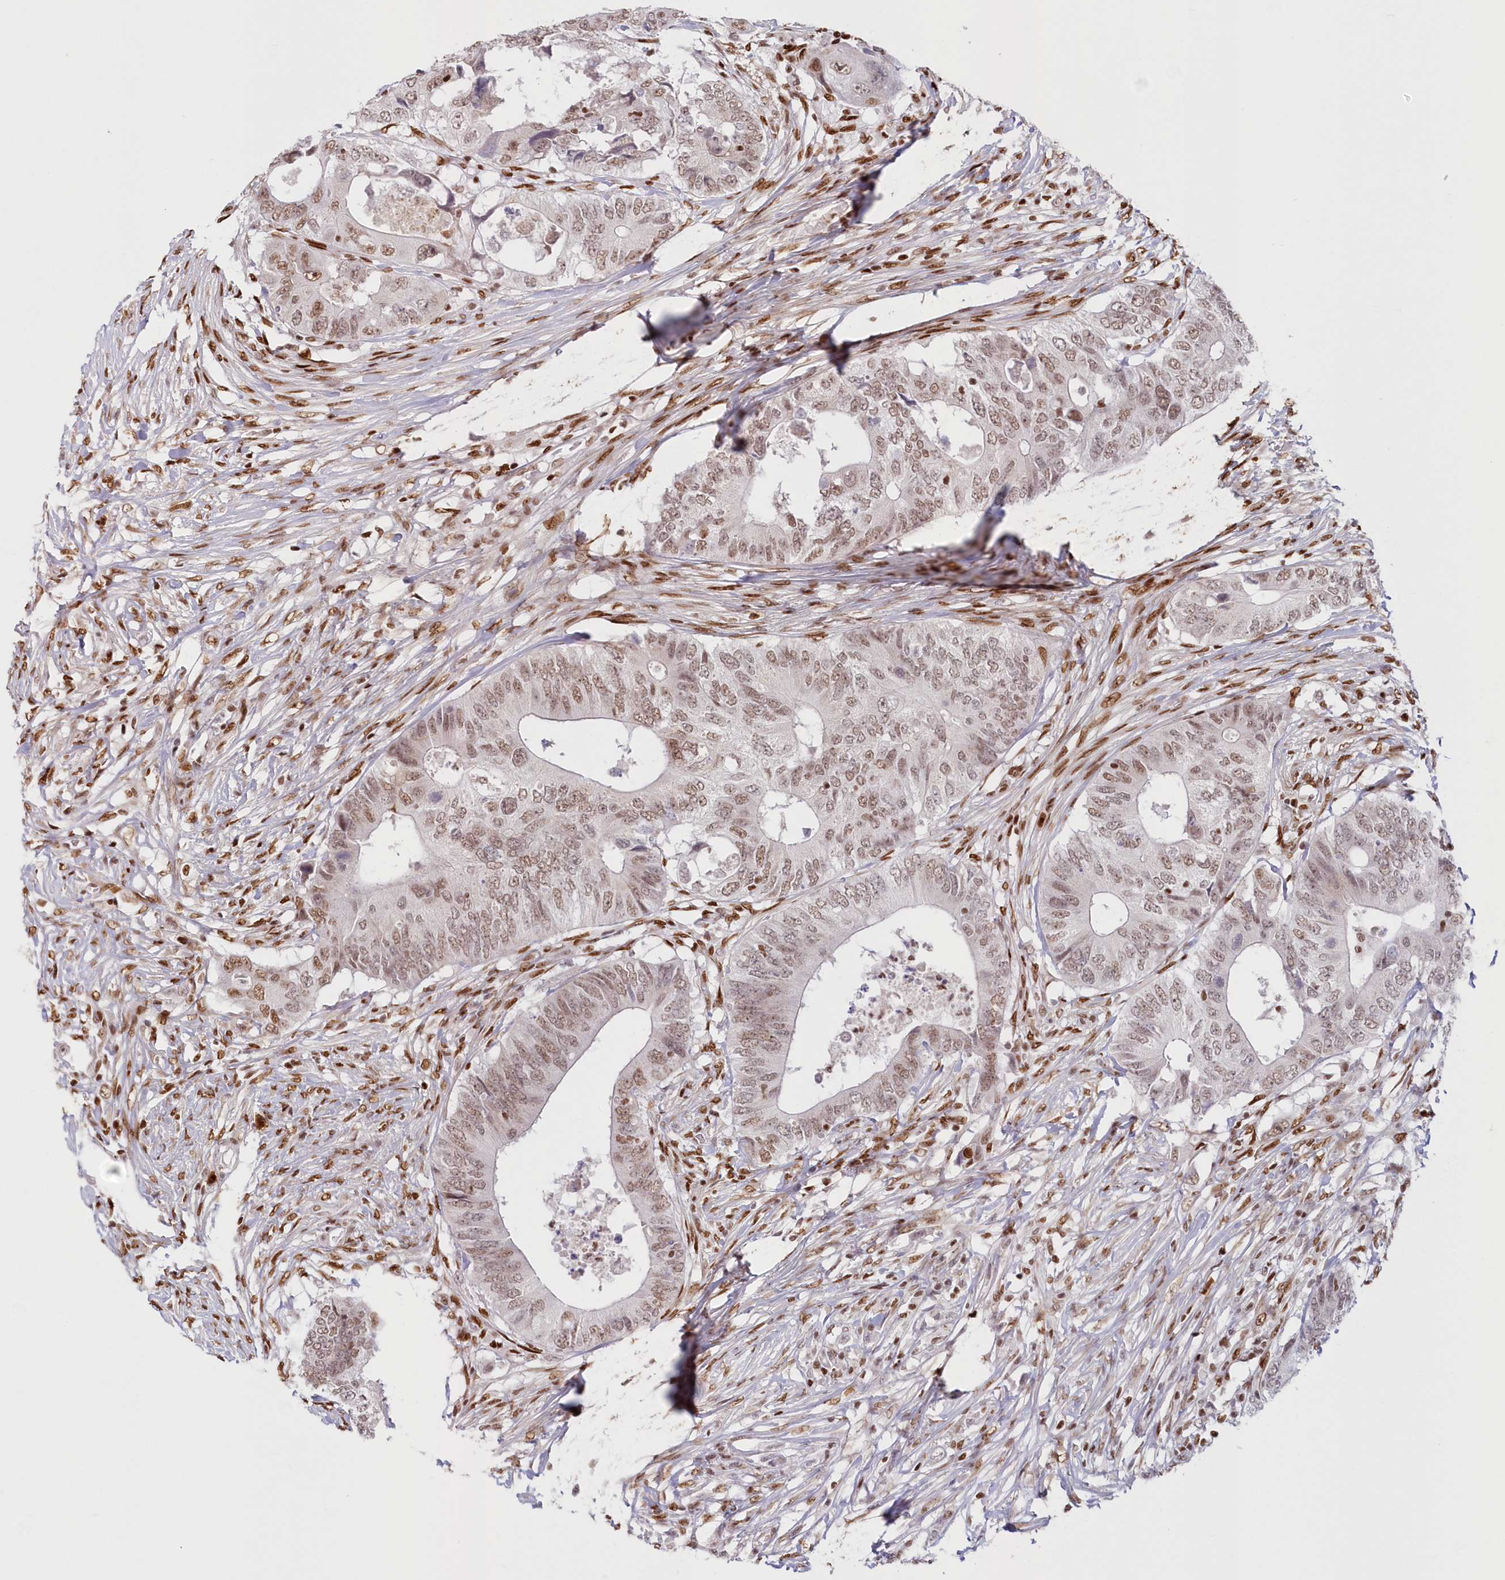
{"staining": {"intensity": "moderate", "quantity": ">75%", "location": "nuclear"}, "tissue": "colorectal cancer", "cell_type": "Tumor cells", "image_type": "cancer", "snomed": [{"axis": "morphology", "description": "Adenocarcinoma, NOS"}, {"axis": "topography", "description": "Colon"}], "caption": "Human colorectal cancer (adenocarcinoma) stained with a brown dye reveals moderate nuclear positive expression in approximately >75% of tumor cells.", "gene": "POLR2B", "patient": {"sex": "male", "age": 71}}